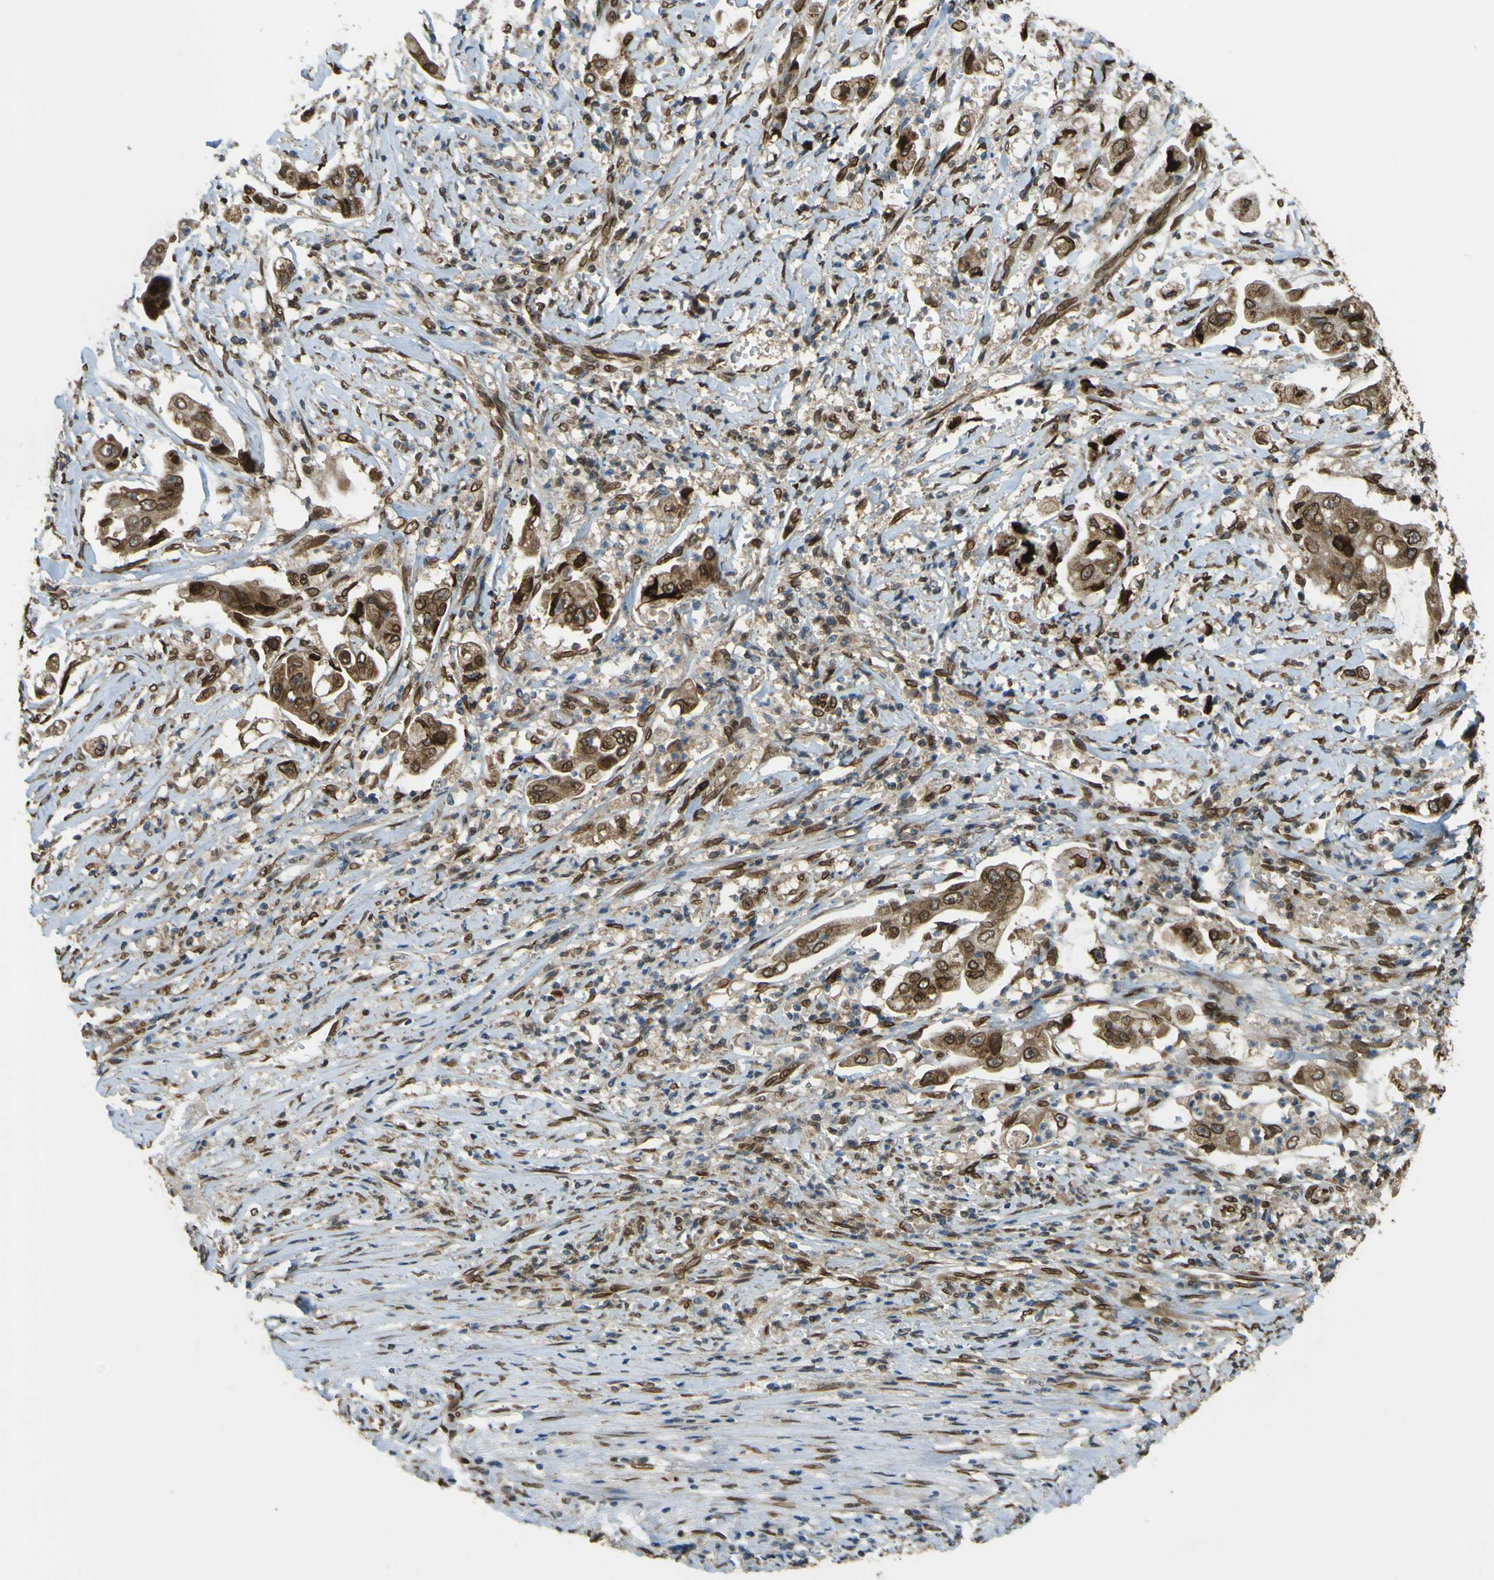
{"staining": {"intensity": "moderate", "quantity": ">75%", "location": "cytoplasmic/membranous,nuclear"}, "tissue": "stomach cancer", "cell_type": "Tumor cells", "image_type": "cancer", "snomed": [{"axis": "morphology", "description": "Adenocarcinoma, NOS"}, {"axis": "topography", "description": "Stomach"}], "caption": "The immunohistochemical stain shows moderate cytoplasmic/membranous and nuclear positivity in tumor cells of stomach cancer tissue.", "gene": "GALNT1", "patient": {"sex": "male", "age": 62}}